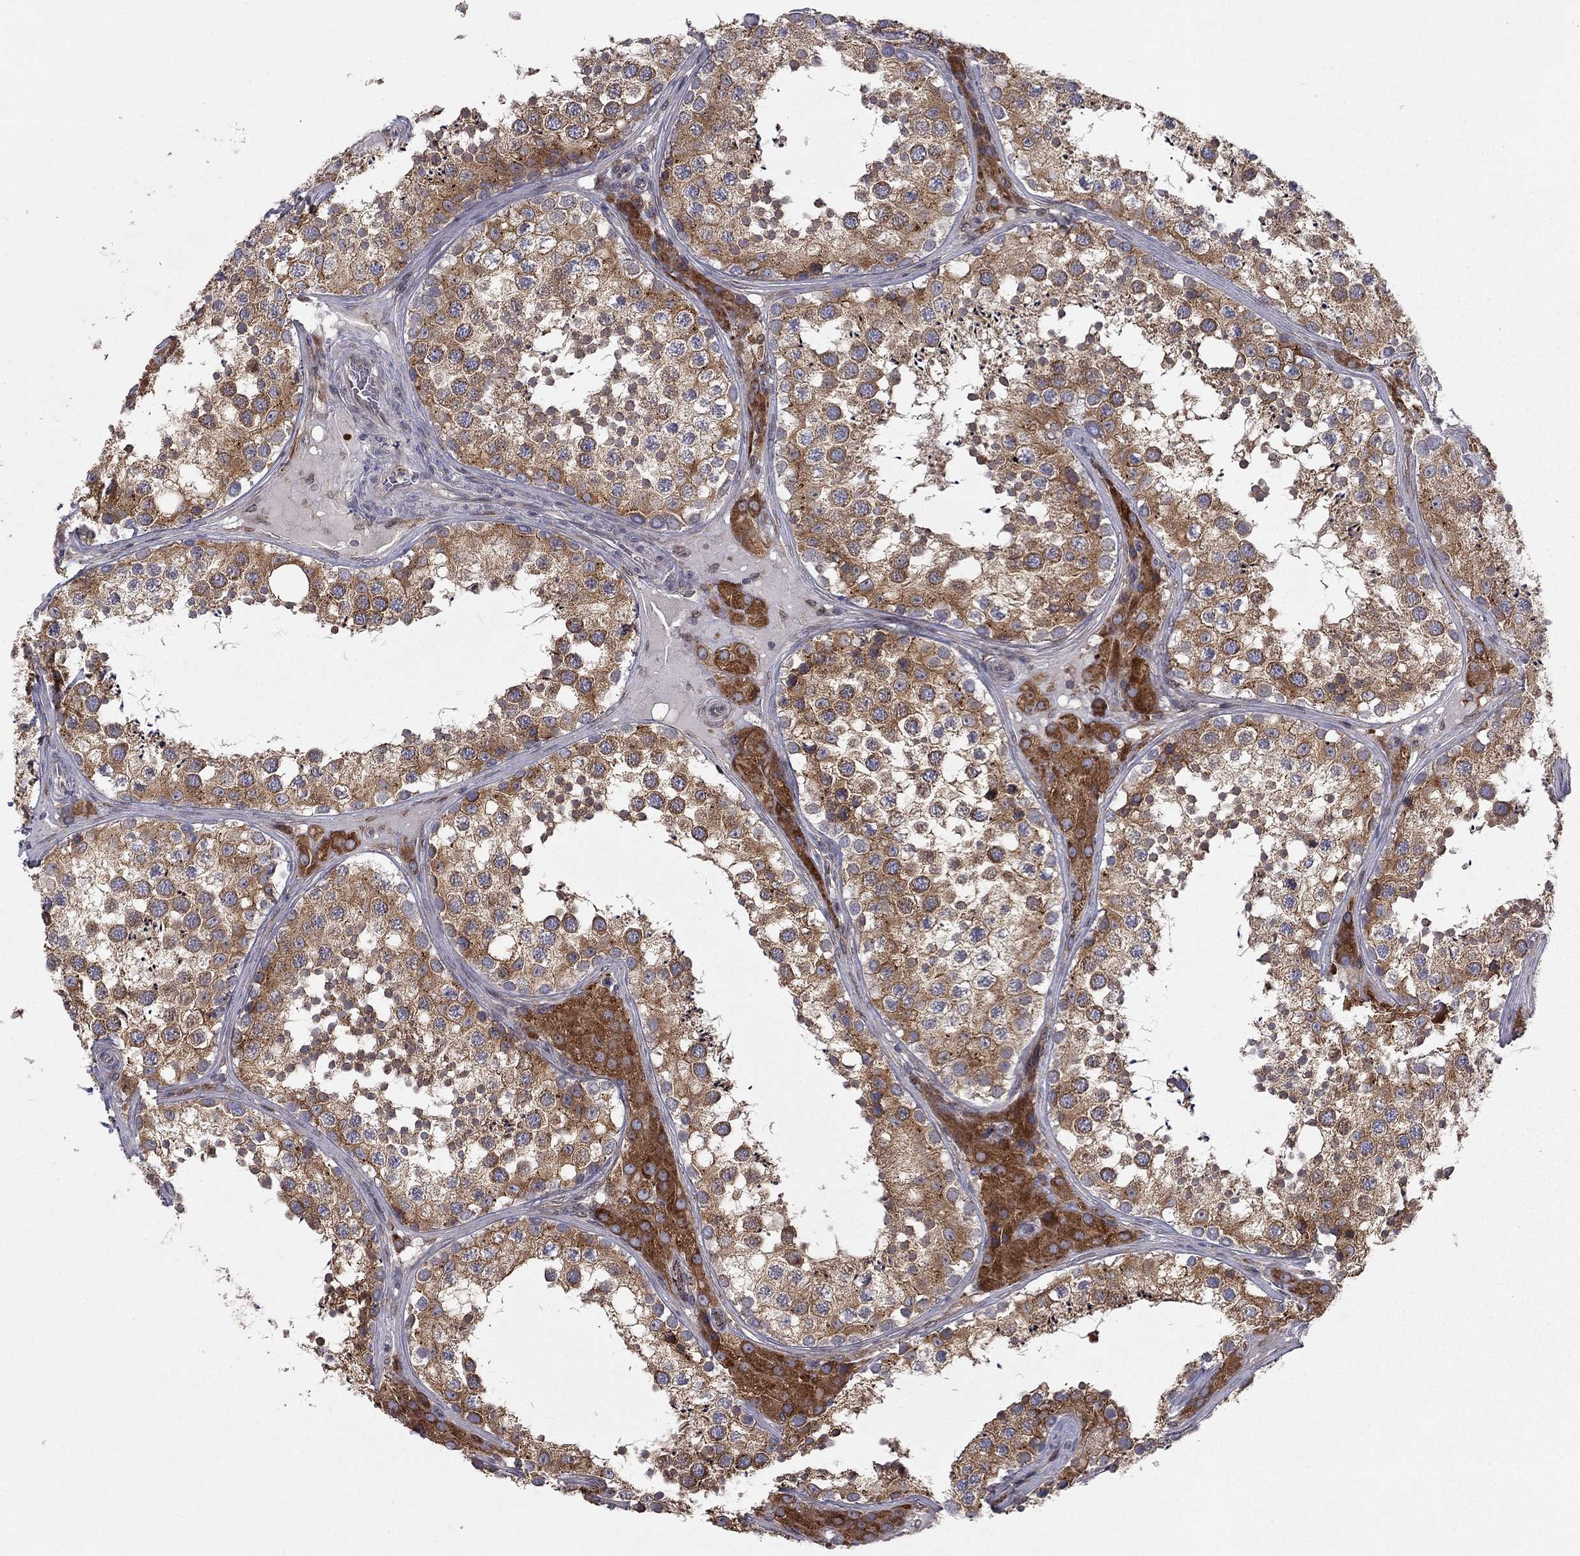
{"staining": {"intensity": "strong", "quantity": "25%-75%", "location": "cytoplasmic/membranous"}, "tissue": "testis", "cell_type": "Cells in seminiferous ducts", "image_type": "normal", "snomed": [{"axis": "morphology", "description": "Normal tissue, NOS"}, {"axis": "topography", "description": "Testis"}], "caption": "A histopathology image of testis stained for a protein shows strong cytoplasmic/membranous brown staining in cells in seminiferous ducts. Ihc stains the protein in brown and the nuclei are stained blue.", "gene": "YIF1A", "patient": {"sex": "male", "age": 34}}